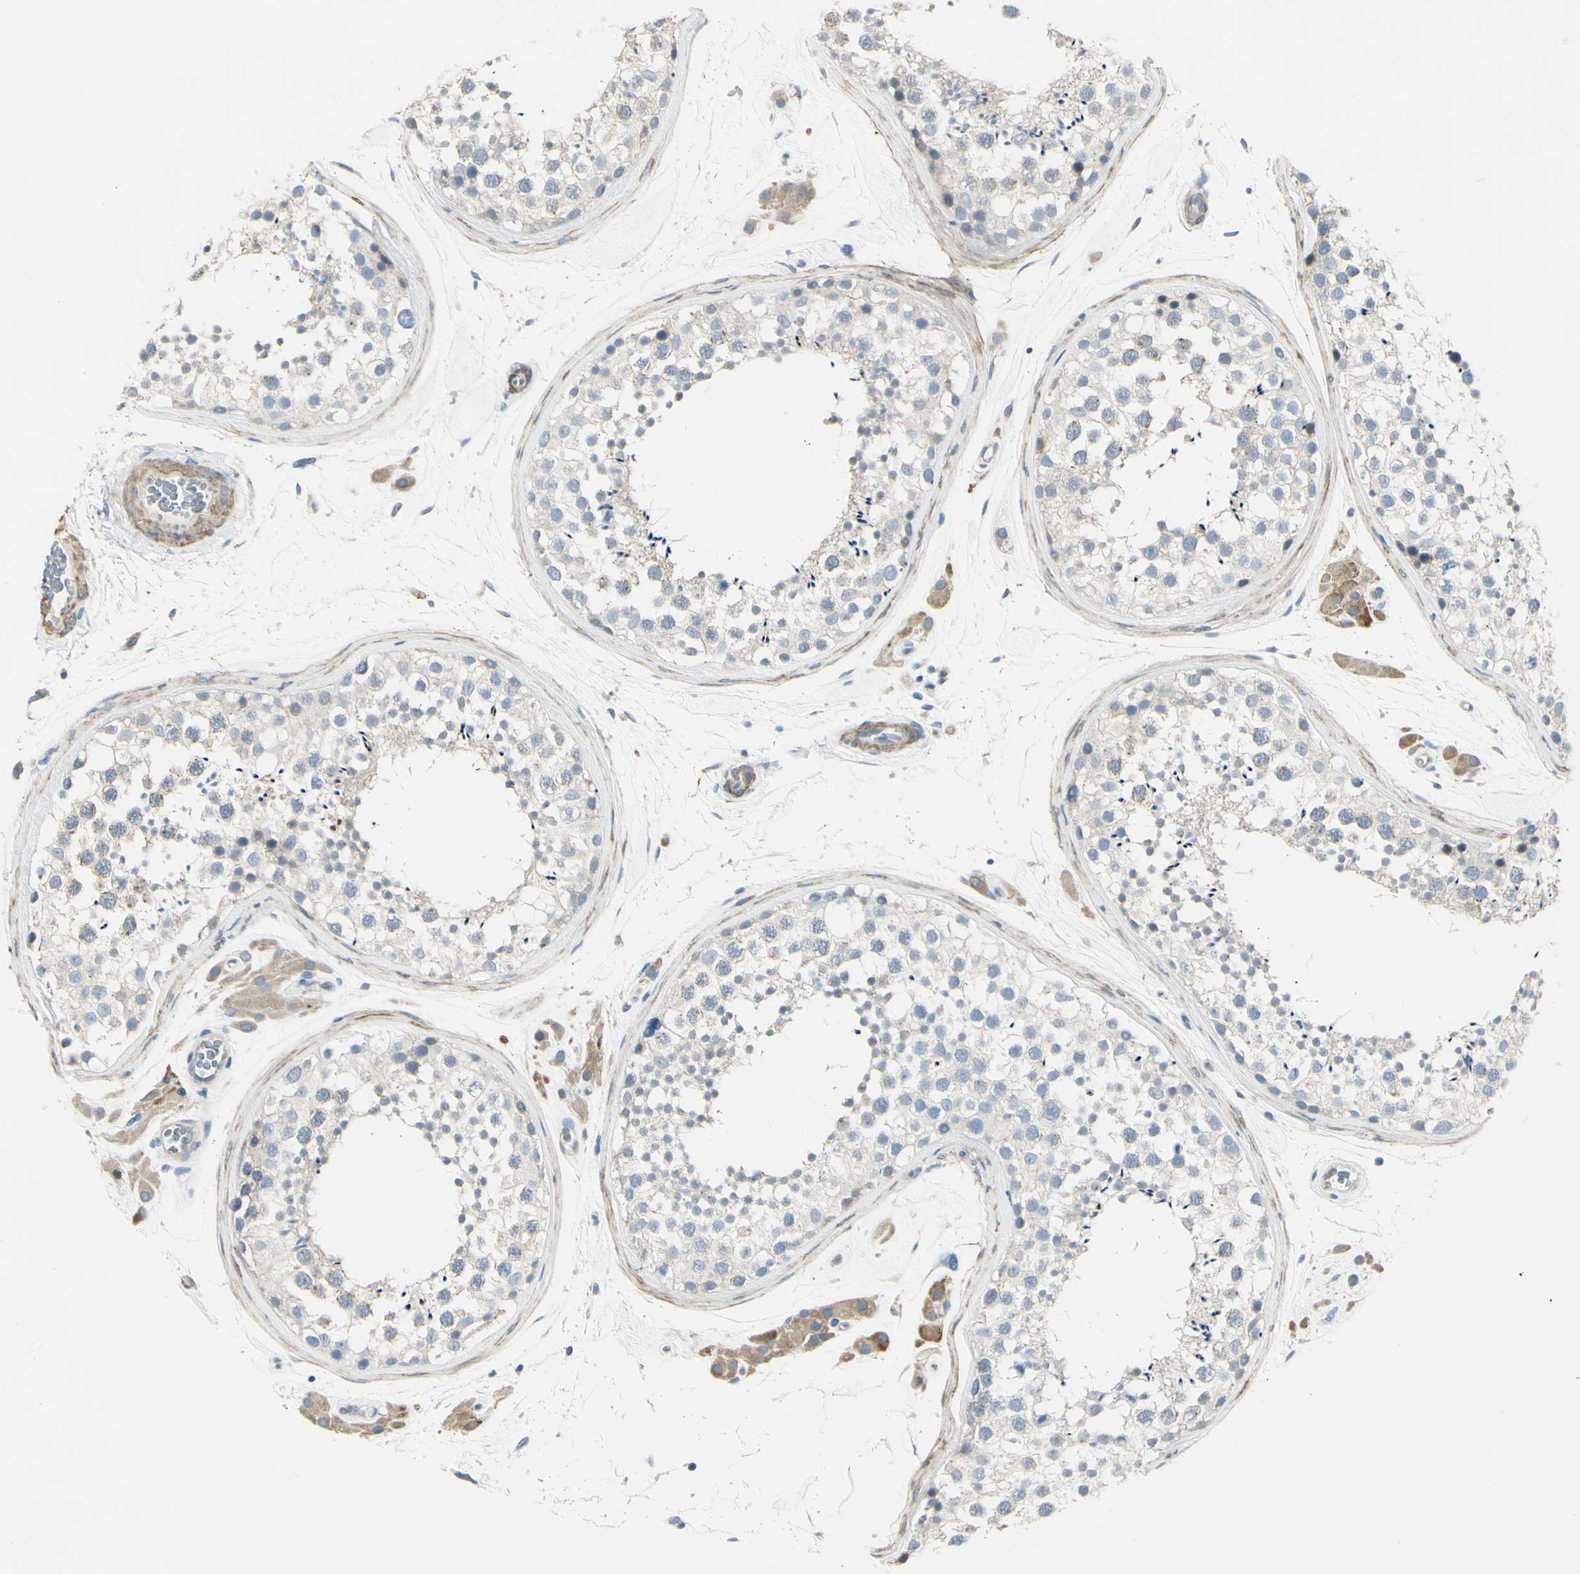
{"staining": {"intensity": "negative", "quantity": "none", "location": "none"}, "tissue": "testis", "cell_type": "Cells in seminiferous ducts", "image_type": "normal", "snomed": [{"axis": "morphology", "description": "Normal tissue, NOS"}, {"axis": "topography", "description": "Testis"}], "caption": "A high-resolution photomicrograph shows immunohistochemistry staining of unremarkable testis, which displays no significant positivity in cells in seminiferous ducts.", "gene": "NCBP2L", "patient": {"sex": "male", "age": 46}}